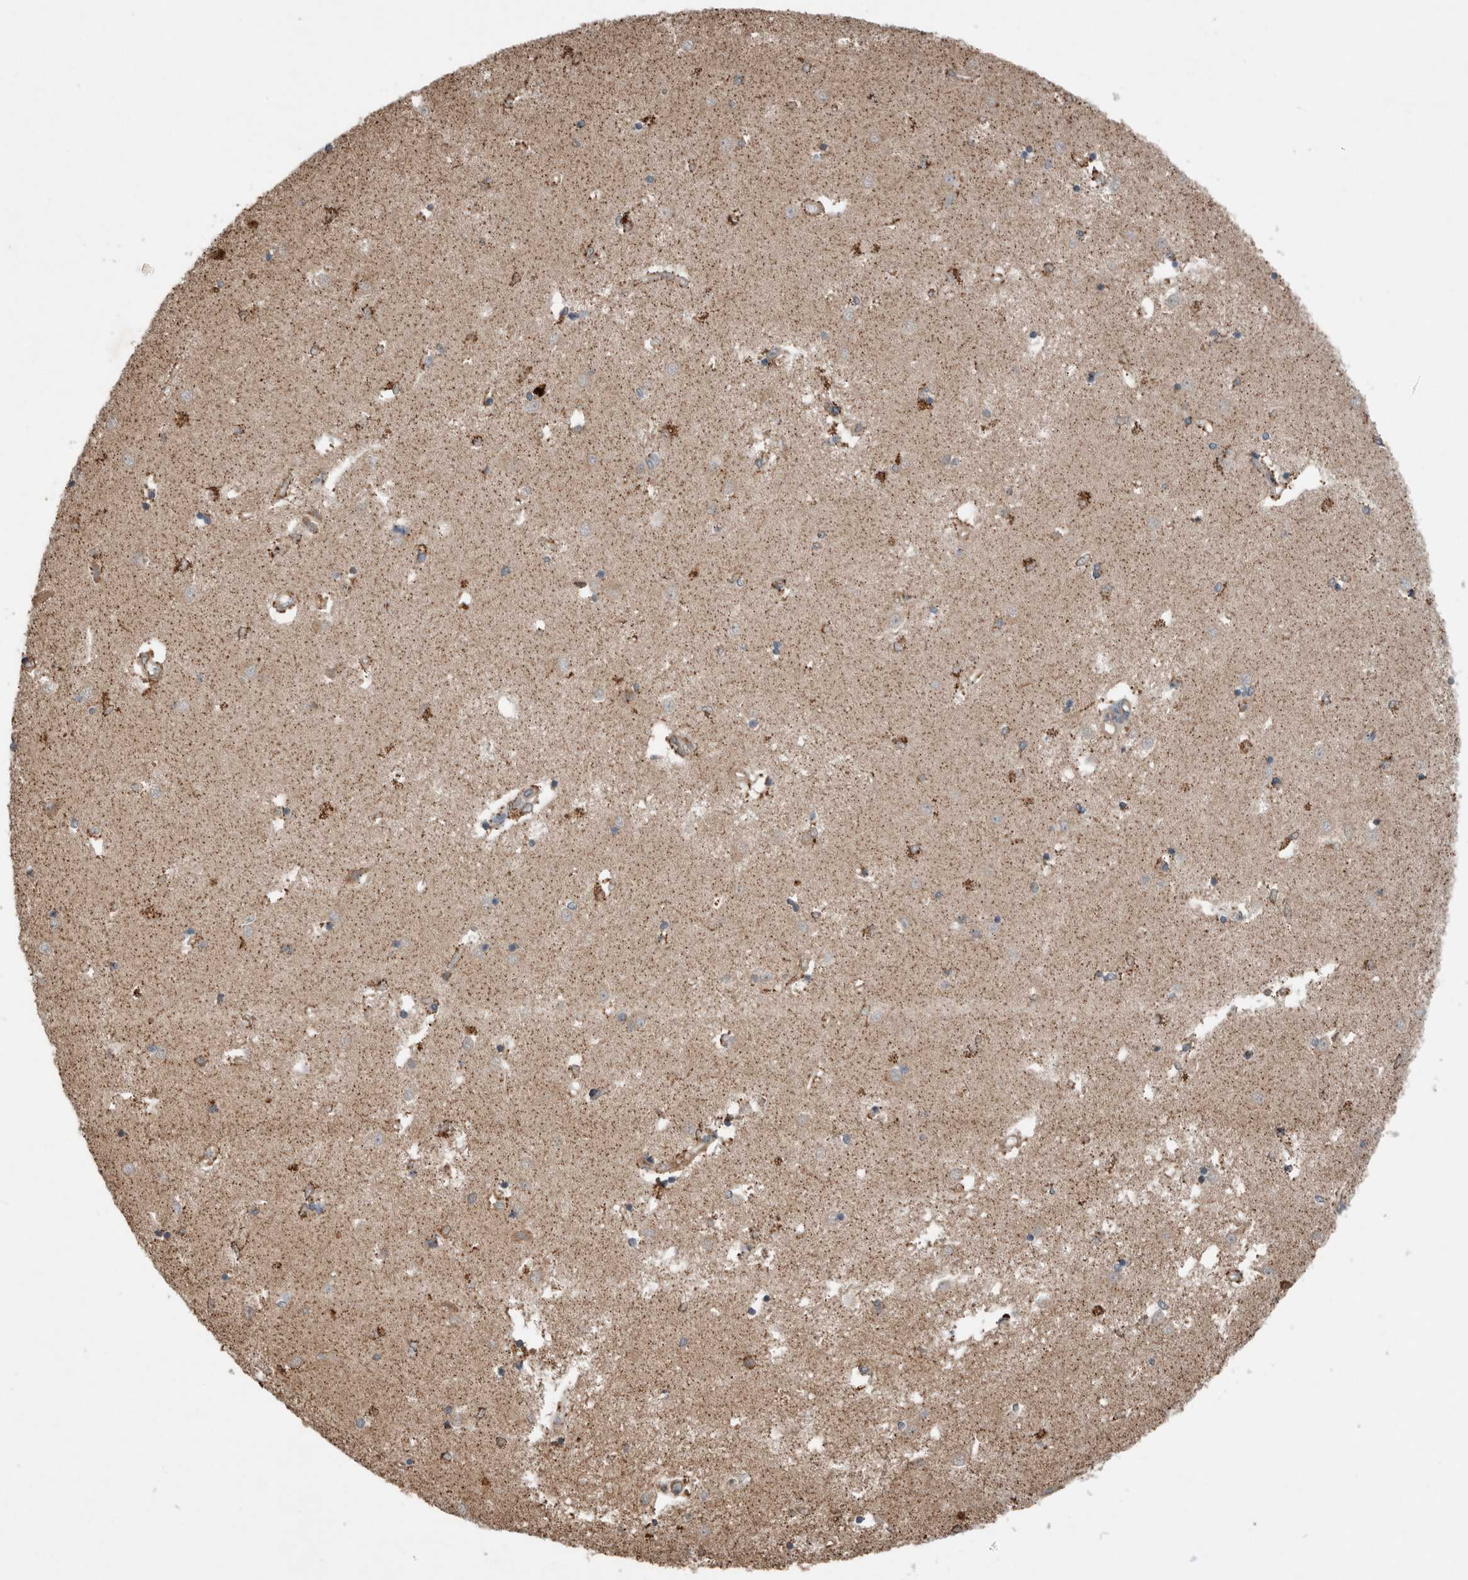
{"staining": {"intensity": "moderate", "quantity": "25%-75%", "location": "cytoplasmic/membranous"}, "tissue": "caudate", "cell_type": "Glial cells", "image_type": "normal", "snomed": [{"axis": "morphology", "description": "Normal tissue, NOS"}, {"axis": "topography", "description": "Lateral ventricle wall"}], "caption": "Glial cells demonstrate medium levels of moderate cytoplasmic/membranous staining in approximately 25%-75% of cells in unremarkable human caudate.", "gene": "KLK14", "patient": {"sex": "male", "age": 45}}